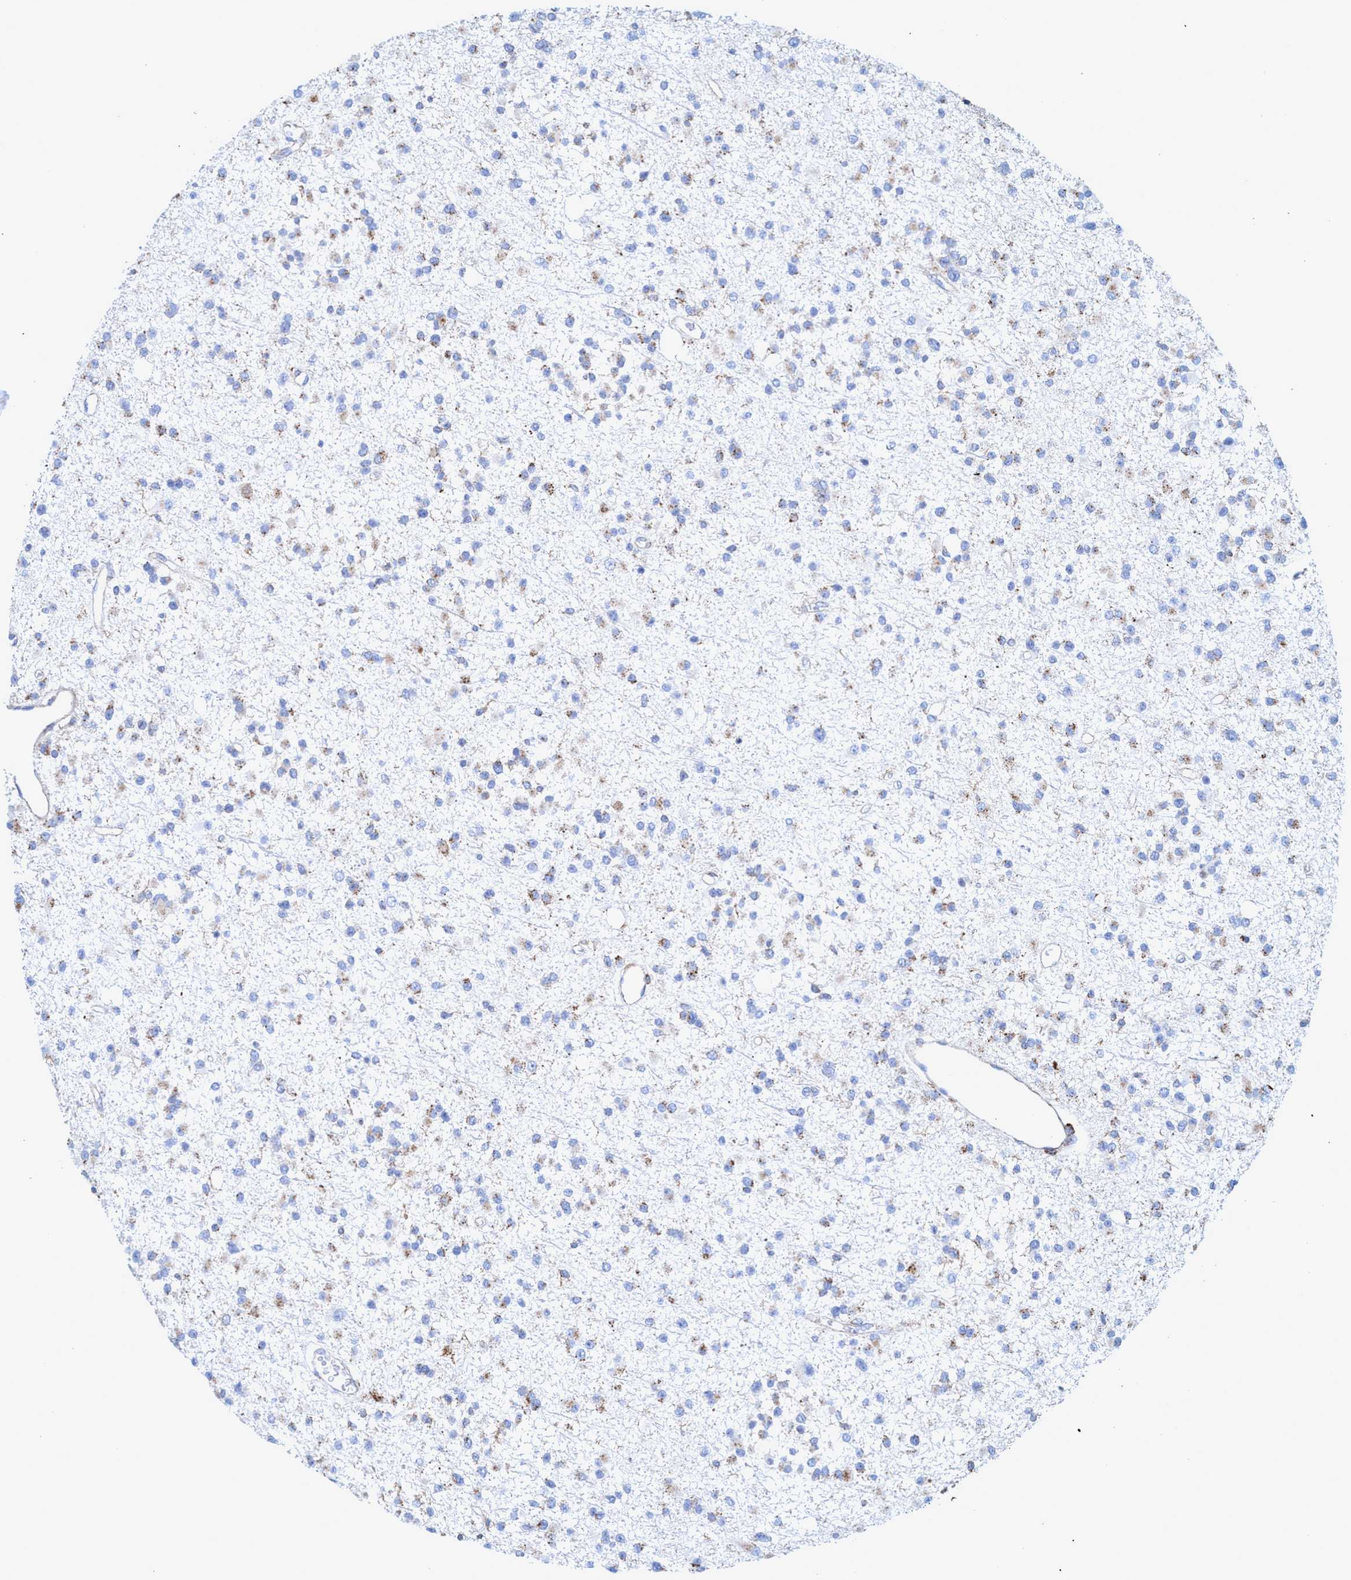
{"staining": {"intensity": "weak", "quantity": "25%-75%", "location": "cytoplasmic/membranous"}, "tissue": "glioma", "cell_type": "Tumor cells", "image_type": "cancer", "snomed": [{"axis": "morphology", "description": "Glioma, malignant, Low grade"}, {"axis": "topography", "description": "Brain"}], "caption": "Immunohistochemistry photomicrograph of neoplastic tissue: human glioma stained using IHC demonstrates low levels of weak protein expression localized specifically in the cytoplasmic/membranous of tumor cells, appearing as a cytoplasmic/membranous brown color.", "gene": "TRIM65", "patient": {"sex": "female", "age": 22}}